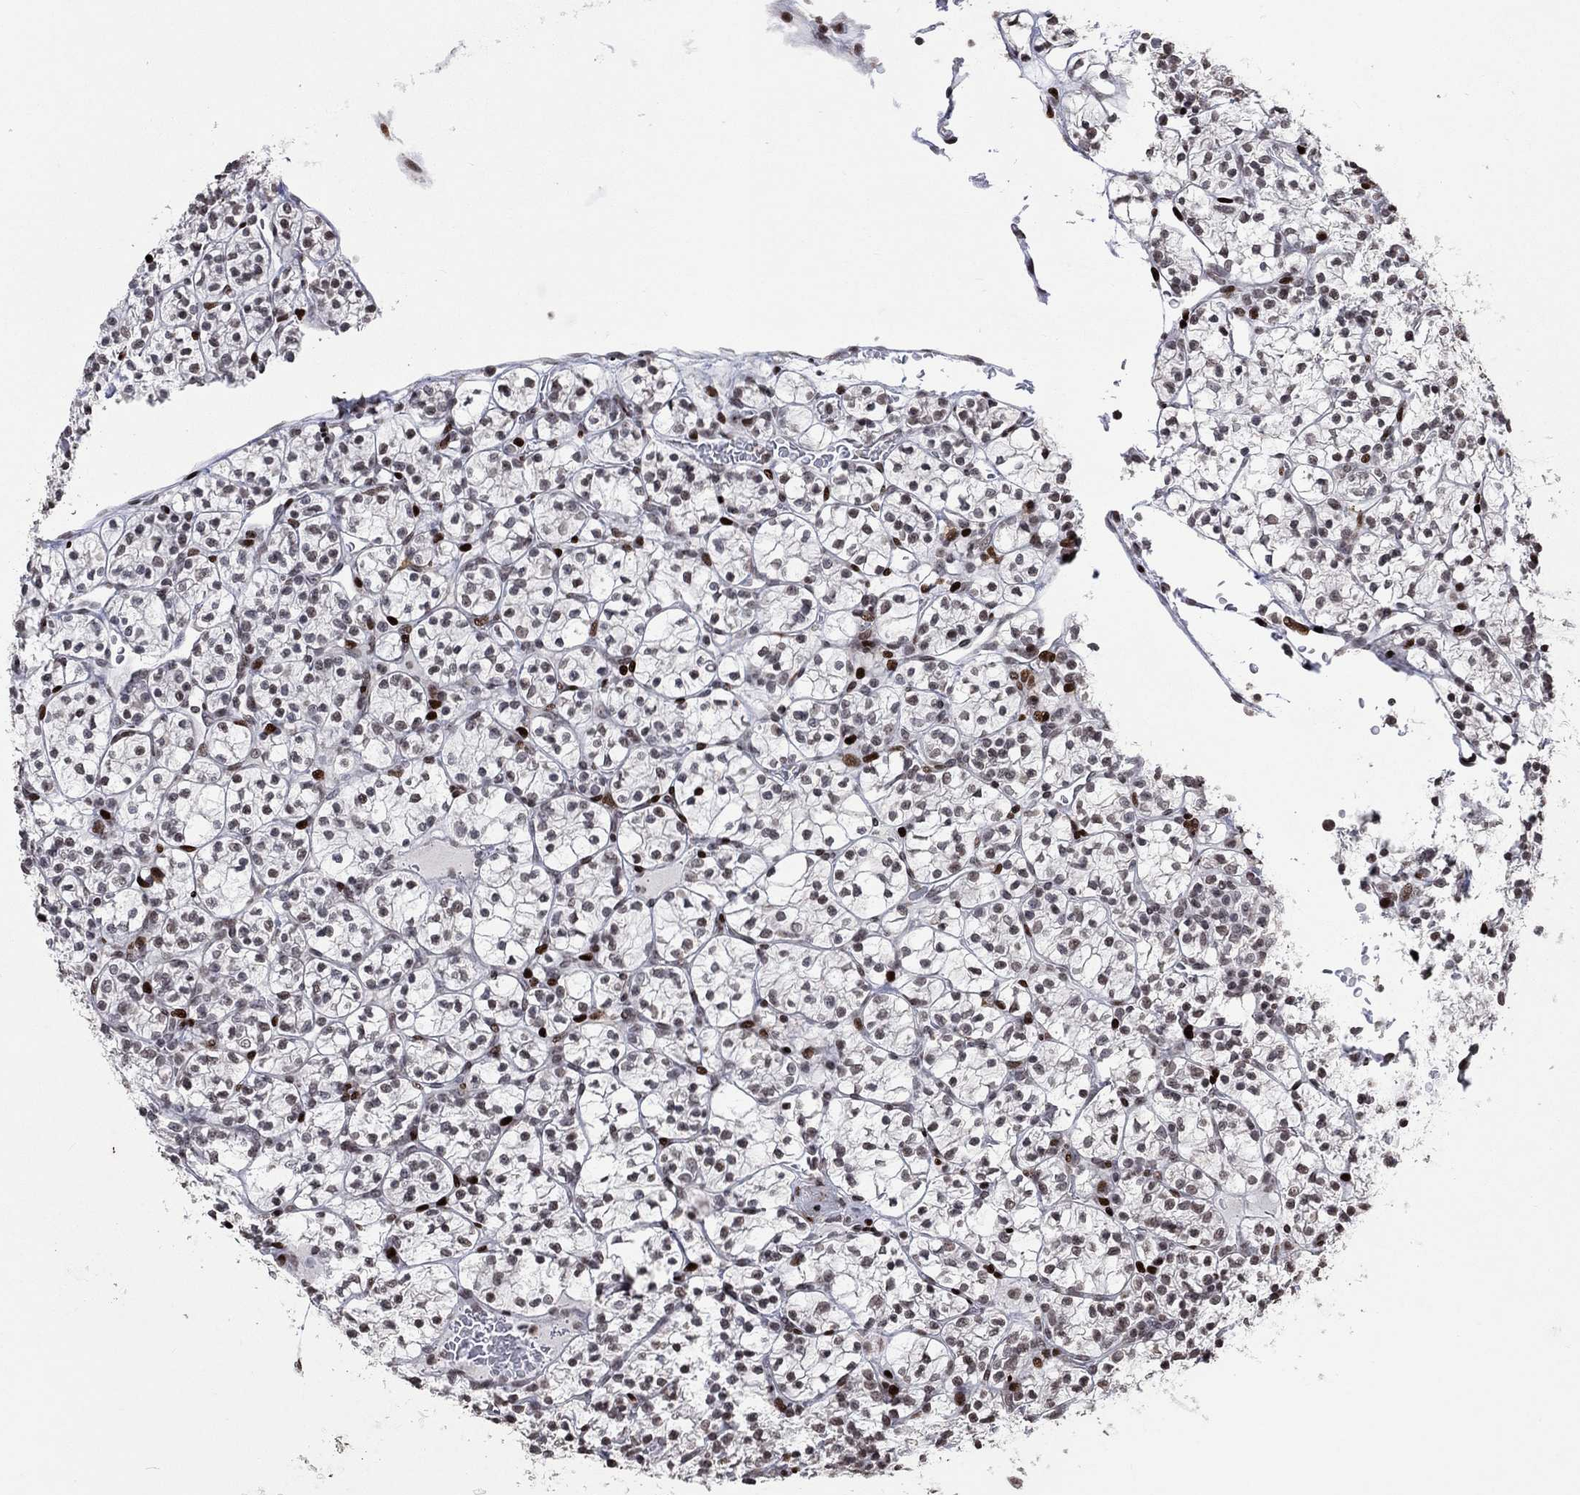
{"staining": {"intensity": "moderate", "quantity": "<25%", "location": "nuclear"}, "tissue": "renal cancer", "cell_type": "Tumor cells", "image_type": "cancer", "snomed": [{"axis": "morphology", "description": "Adenocarcinoma, NOS"}, {"axis": "topography", "description": "Kidney"}], "caption": "Human renal cancer stained for a protein (brown) reveals moderate nuclear positive expression in about <25% of tumor cells.", "gene": "SRSF3", "patient": {"sex": "female", "age": 89}}